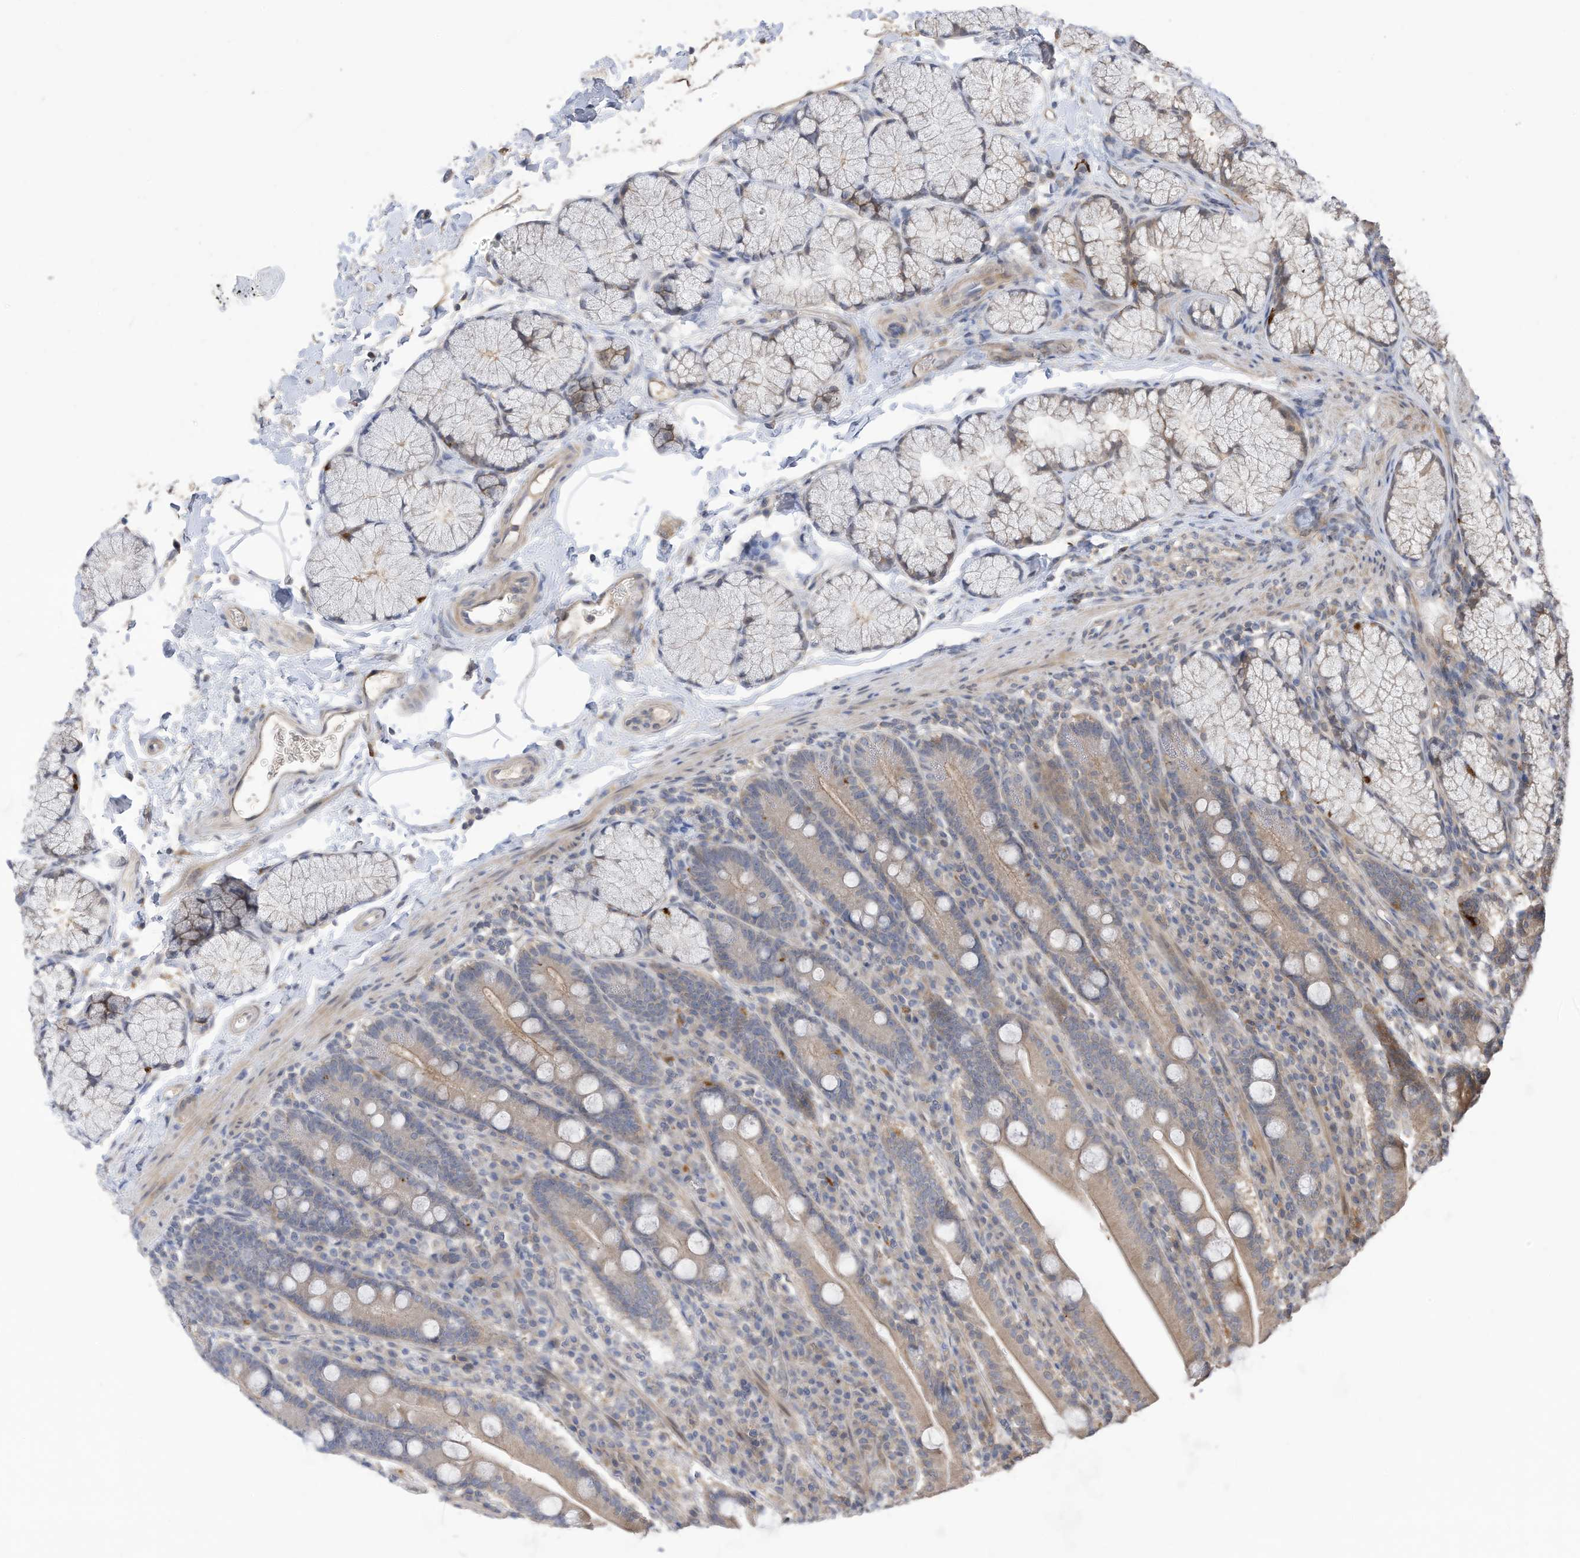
{"staining": {"intensity": "moderate", "quantity": "25%-75%", "location": "cytoplasmic/membranous"}, "tissue": "duodenum", "cell_type": "Glandular cells", "image_type": "normal", "snomed": [{"axis": "morphology", "description": "Normal tissue, NOS"}, {"axis": "topography", "description": "Duodenum"}], "caption": "Unremarkable duodenum demonstrates moderate cytoplasmic/membranous expression in about 25%-75% of glandular cells, visualized by immunohistochemistry. The staining is performed using DAB brown chromogen to label protein expression. The nuclei are counter-stained blue using hematoxylin.", "gene": "REC8", "patient": {"sex": "male", "age": 35}}